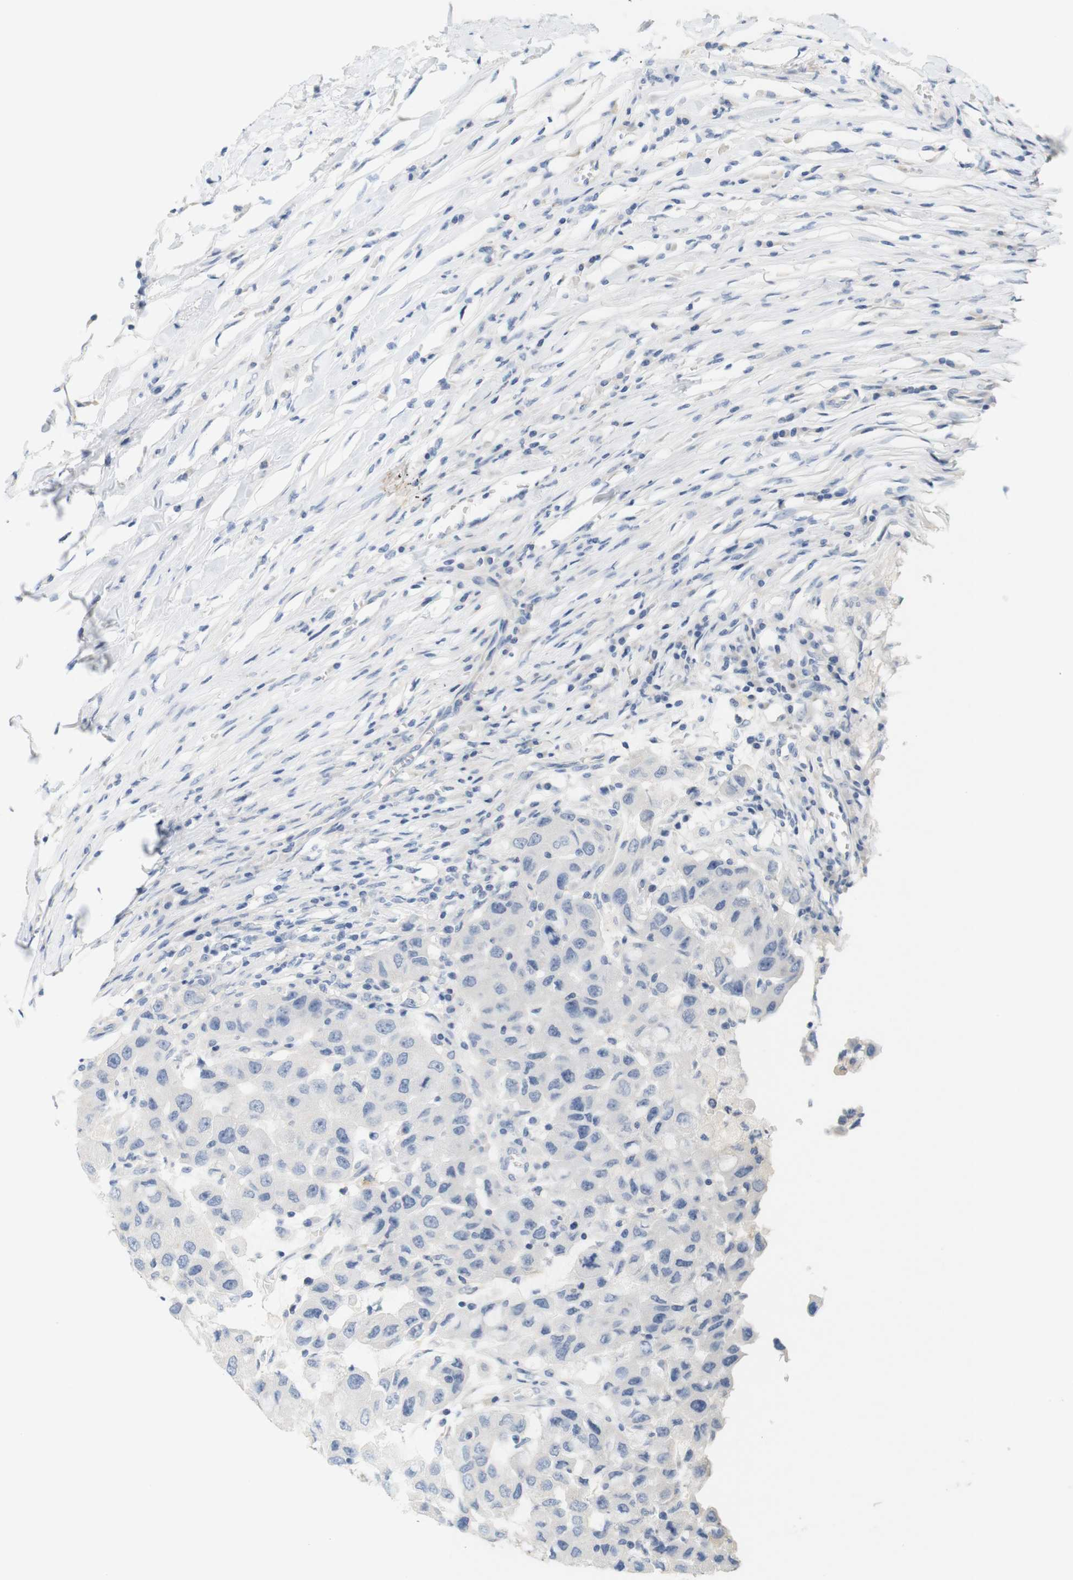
{"staining": {"intensity": "negative", "quantity": "none", "location": "none"}, "tissue": "breast cancer", "cell_type": "Tumor cells", "image_type": "cancer", "snomed": [{"axis": "morphology", "description": "Duct carcinoma"}, {"axis": "topography", "description": "Breast"}], "caption": "Protein analysis of breast invasive ductal carcinoma demonstrates no significant positivity in tumor cells.", "gene": "LRRK2", "patient": {"sex": "female", "age": 27}}